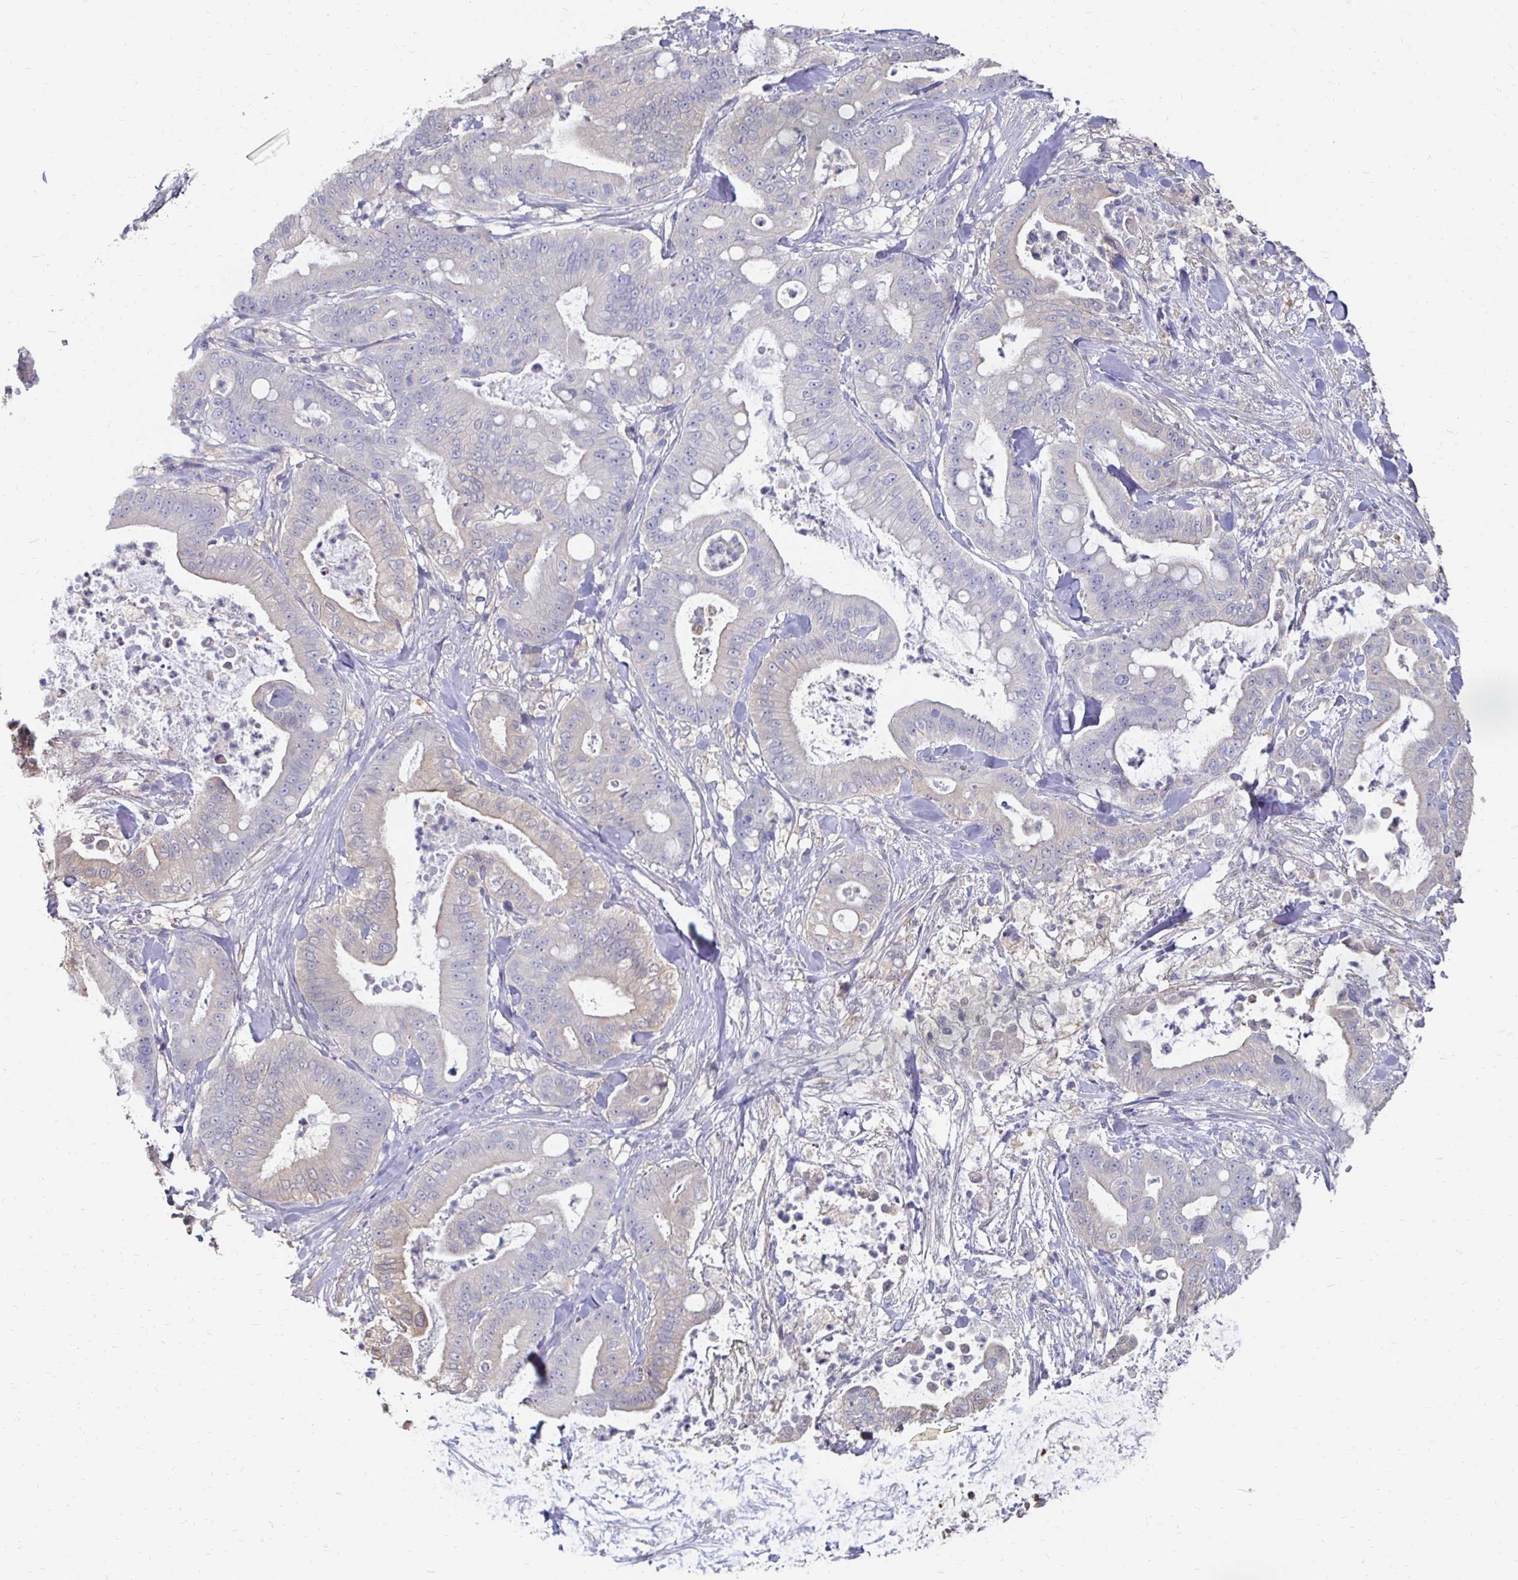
{"staining": {"intensity": "negative", "quantity": "none", "location": "none"}, "tissue": "pancreatic cancer", "cell_type": "Tumor cells", "image_type": "cancer", "snomed": [{"axis": "morphology", "description": "Adenocarcinoma, NOS"}, {"axis": "topography", "description": "Pancreas"}], "caption": "Pancreatic adenocarcinoma stained for a protein using immunohistochemistry shows no positivity tumor cells.", "gene": "SYCP3", "patient": {"sex": "male", "age": 71}}